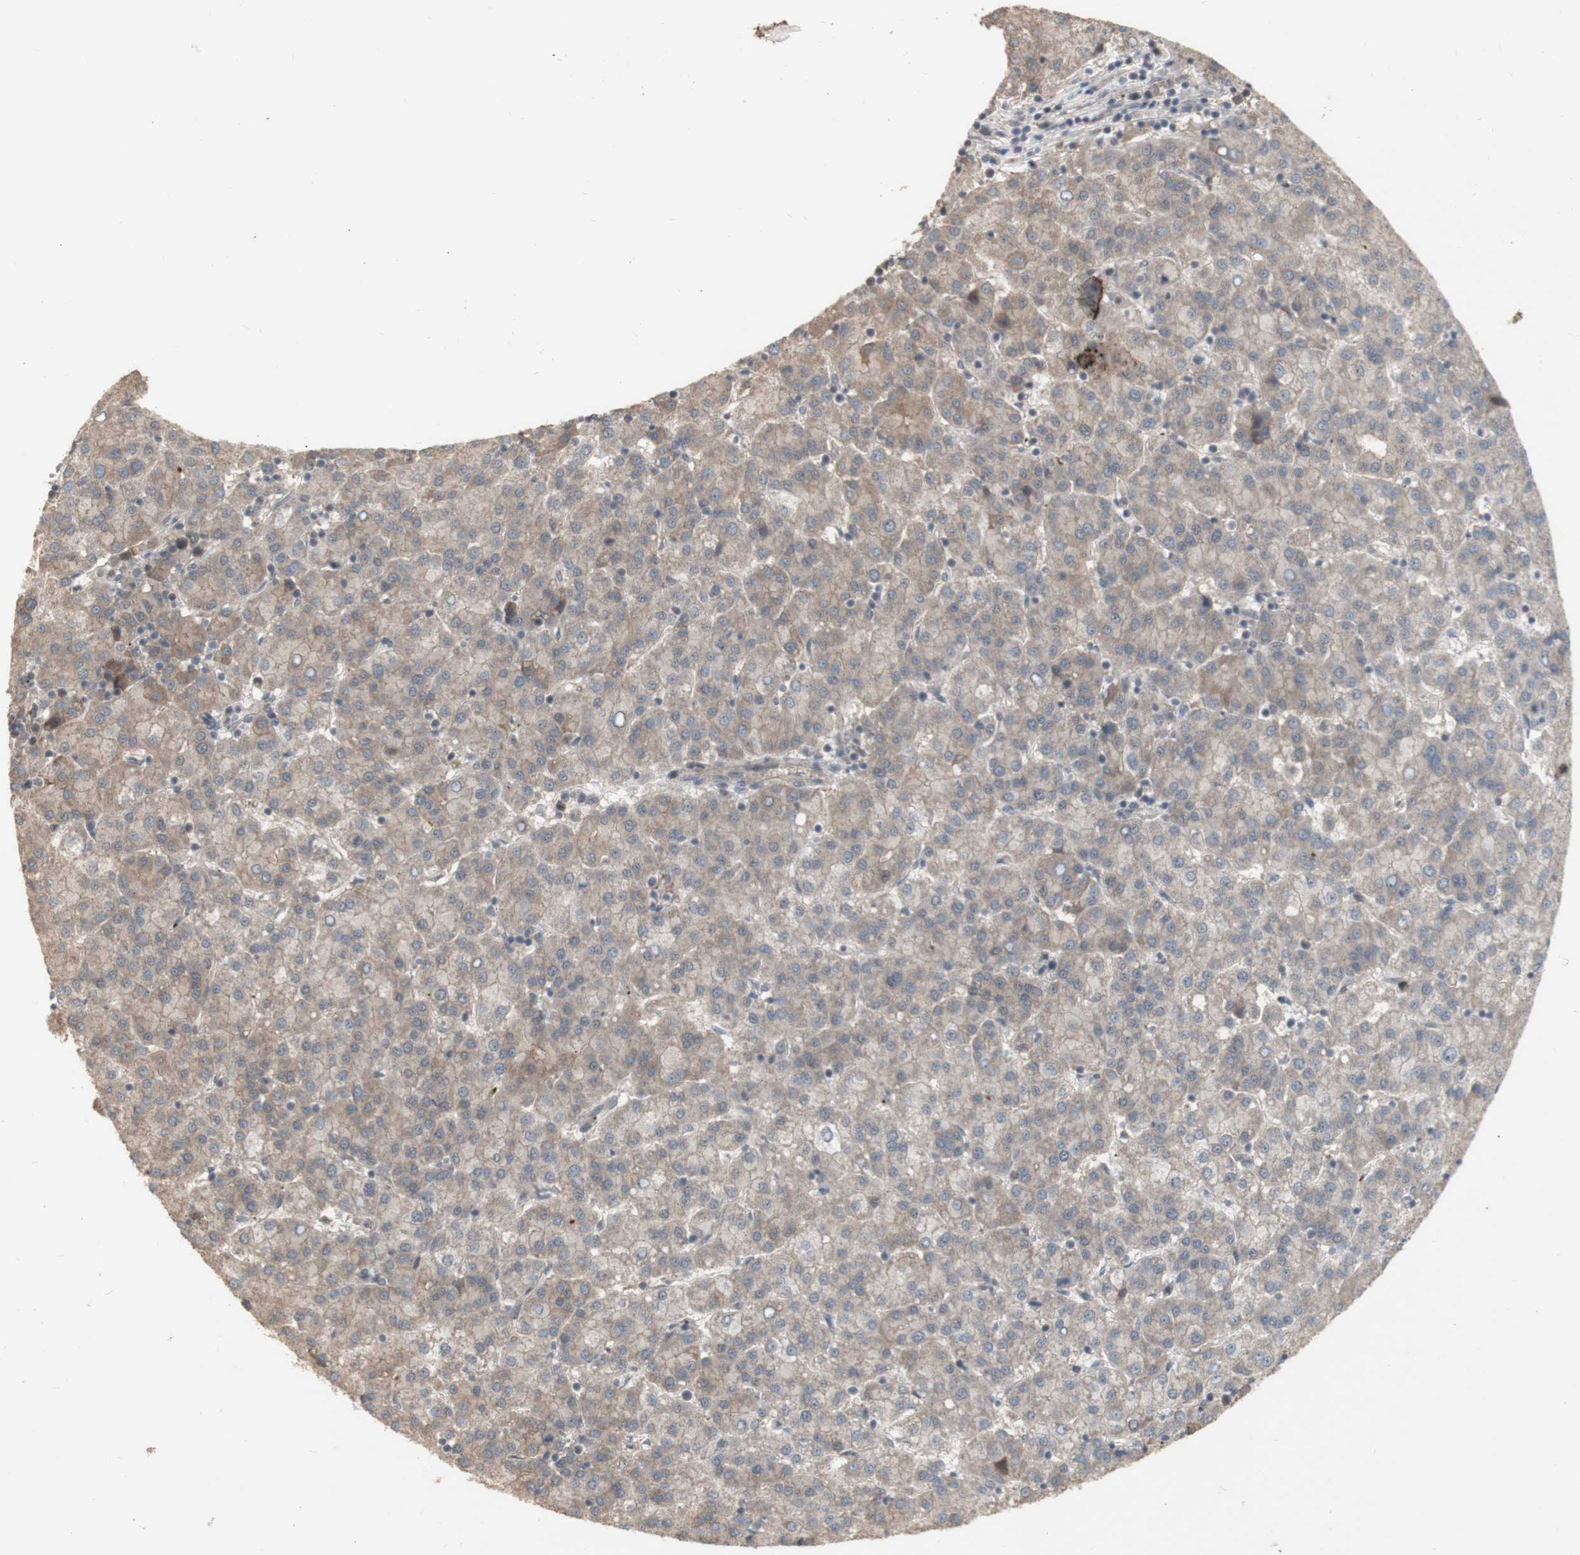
{"staining": {"intensity": "weak", "quantity": ">75%", "location": "cytoplasmic/membranous"}, "tissue": "liver cancer", "cell_type": "Tumor cells", "image_type": "cancer", "snomed": [{"axis": "morphology", "description": "Carcinoma, Hepatocellular, NOS"}, {"axis": "topography", "description": "Liver"}], "caption": "Protein analysis of hepatocellular carcinoma (liver) tissue reveals weak cytoplasmic/membranous staining in about >75% of tumor cells. The staining was performed using DAB (3,3'-diaminobenzidine) to visualize the protein expression in brown, while the nuclei were stained in blue with hematoxylin (Magnification: 20x).", "gene": "ALOX12", "patient": {"sex": "female", "age": 58}}